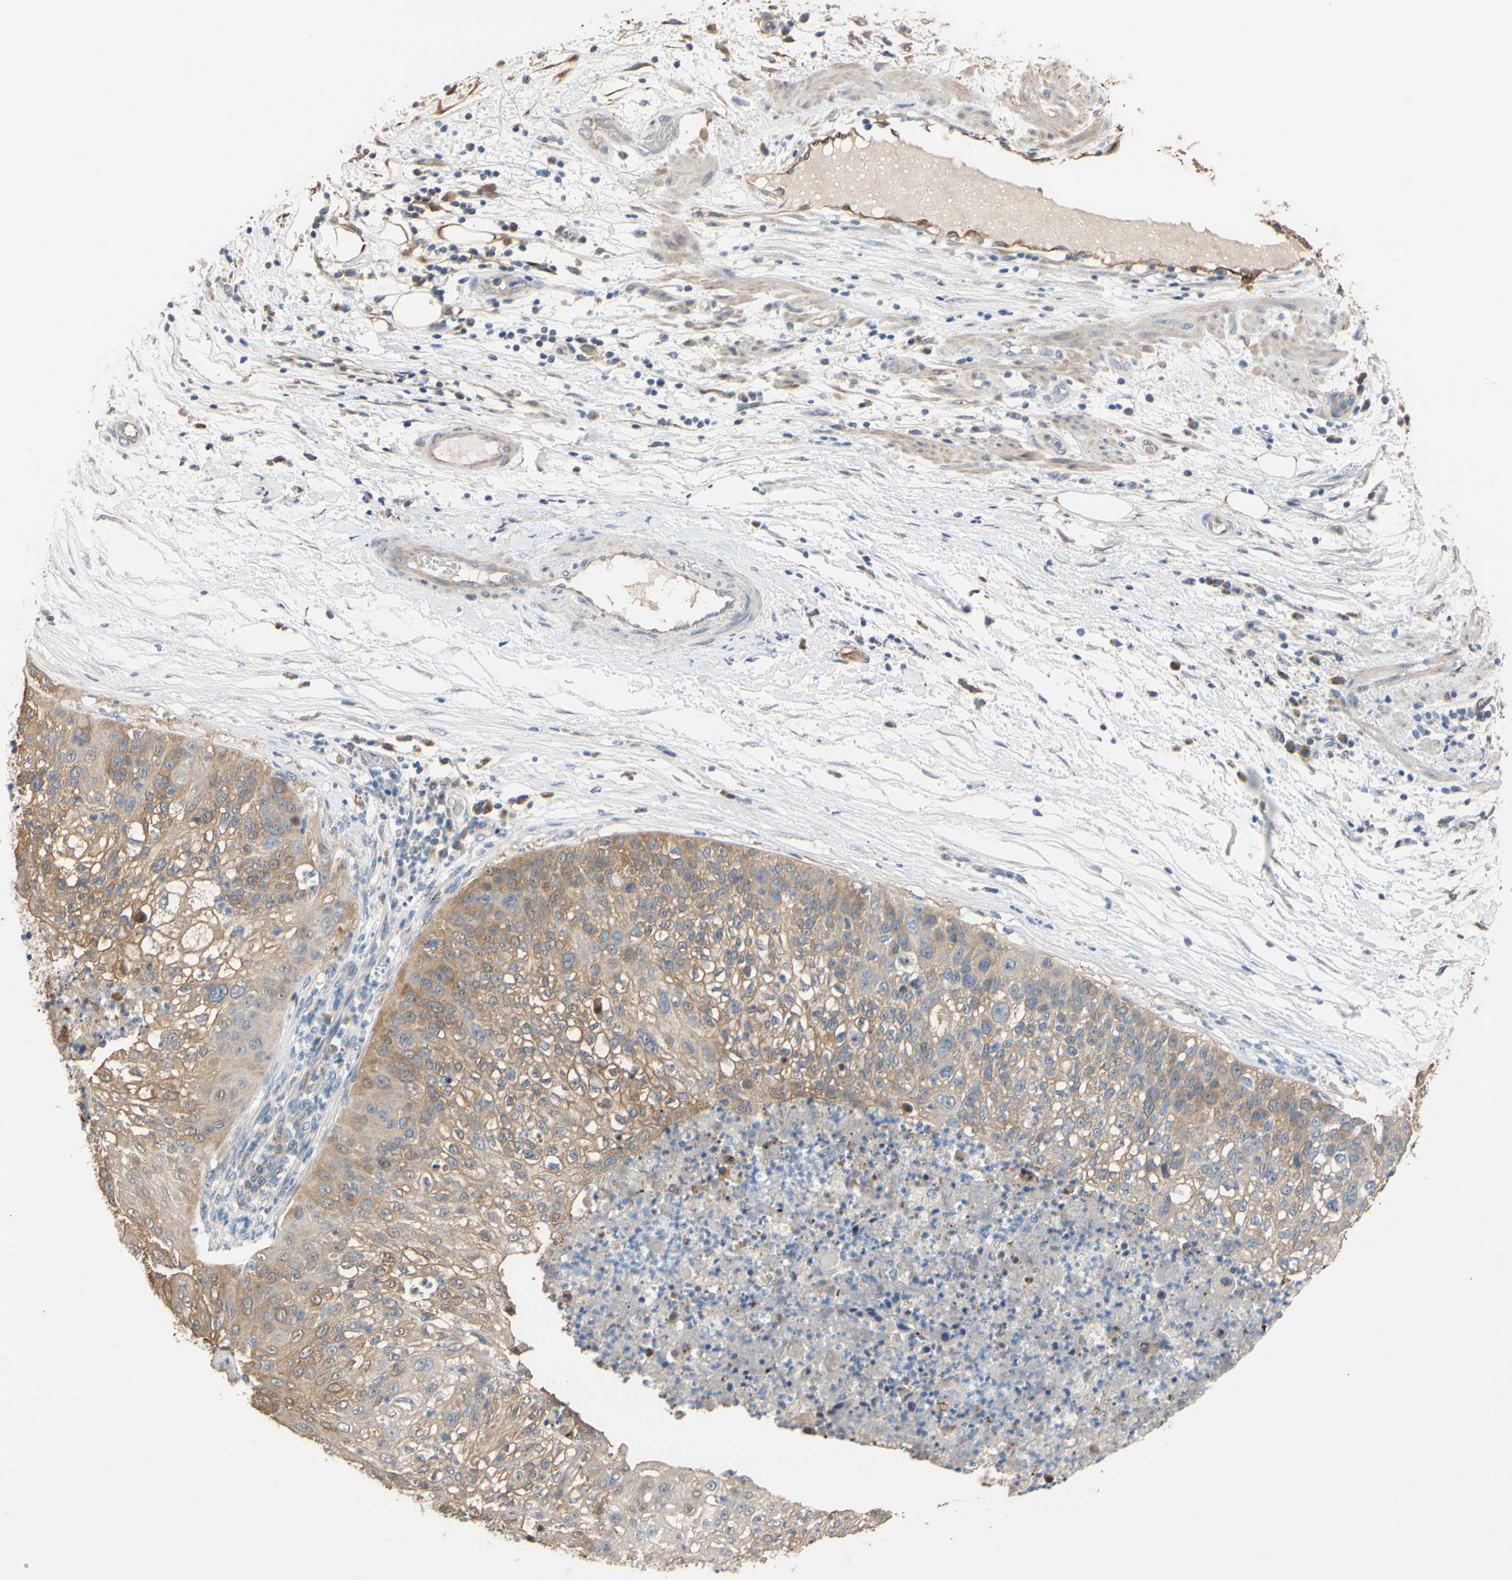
{"staining": {"intensity": "moderate", "quantity": ">75%", "location": "cytoplasmic/membranous"}, "tissue": "lung cancer", "cell_type": "Tumor cells", "image_type": "cancer", "snomed": [{"axis": "morphology", "description": "Inflammation, NOS"}, {"axis": "morphology", "description": "Squamous cell carcinoma, NOS"}, {"axis": "topography", "description": "Lymph node"}, {"axis": "topography", "description": "Soft tissue"}, {"axis": "topography", "description": "Lung"}], "caption": "Moderate cytoplasmic/membranous protein positivity is present in approximately >75% of tumor cells in lung cancer.", "gene": "ALDH1A2", "patient": {"sex": "male", "age": 66}}